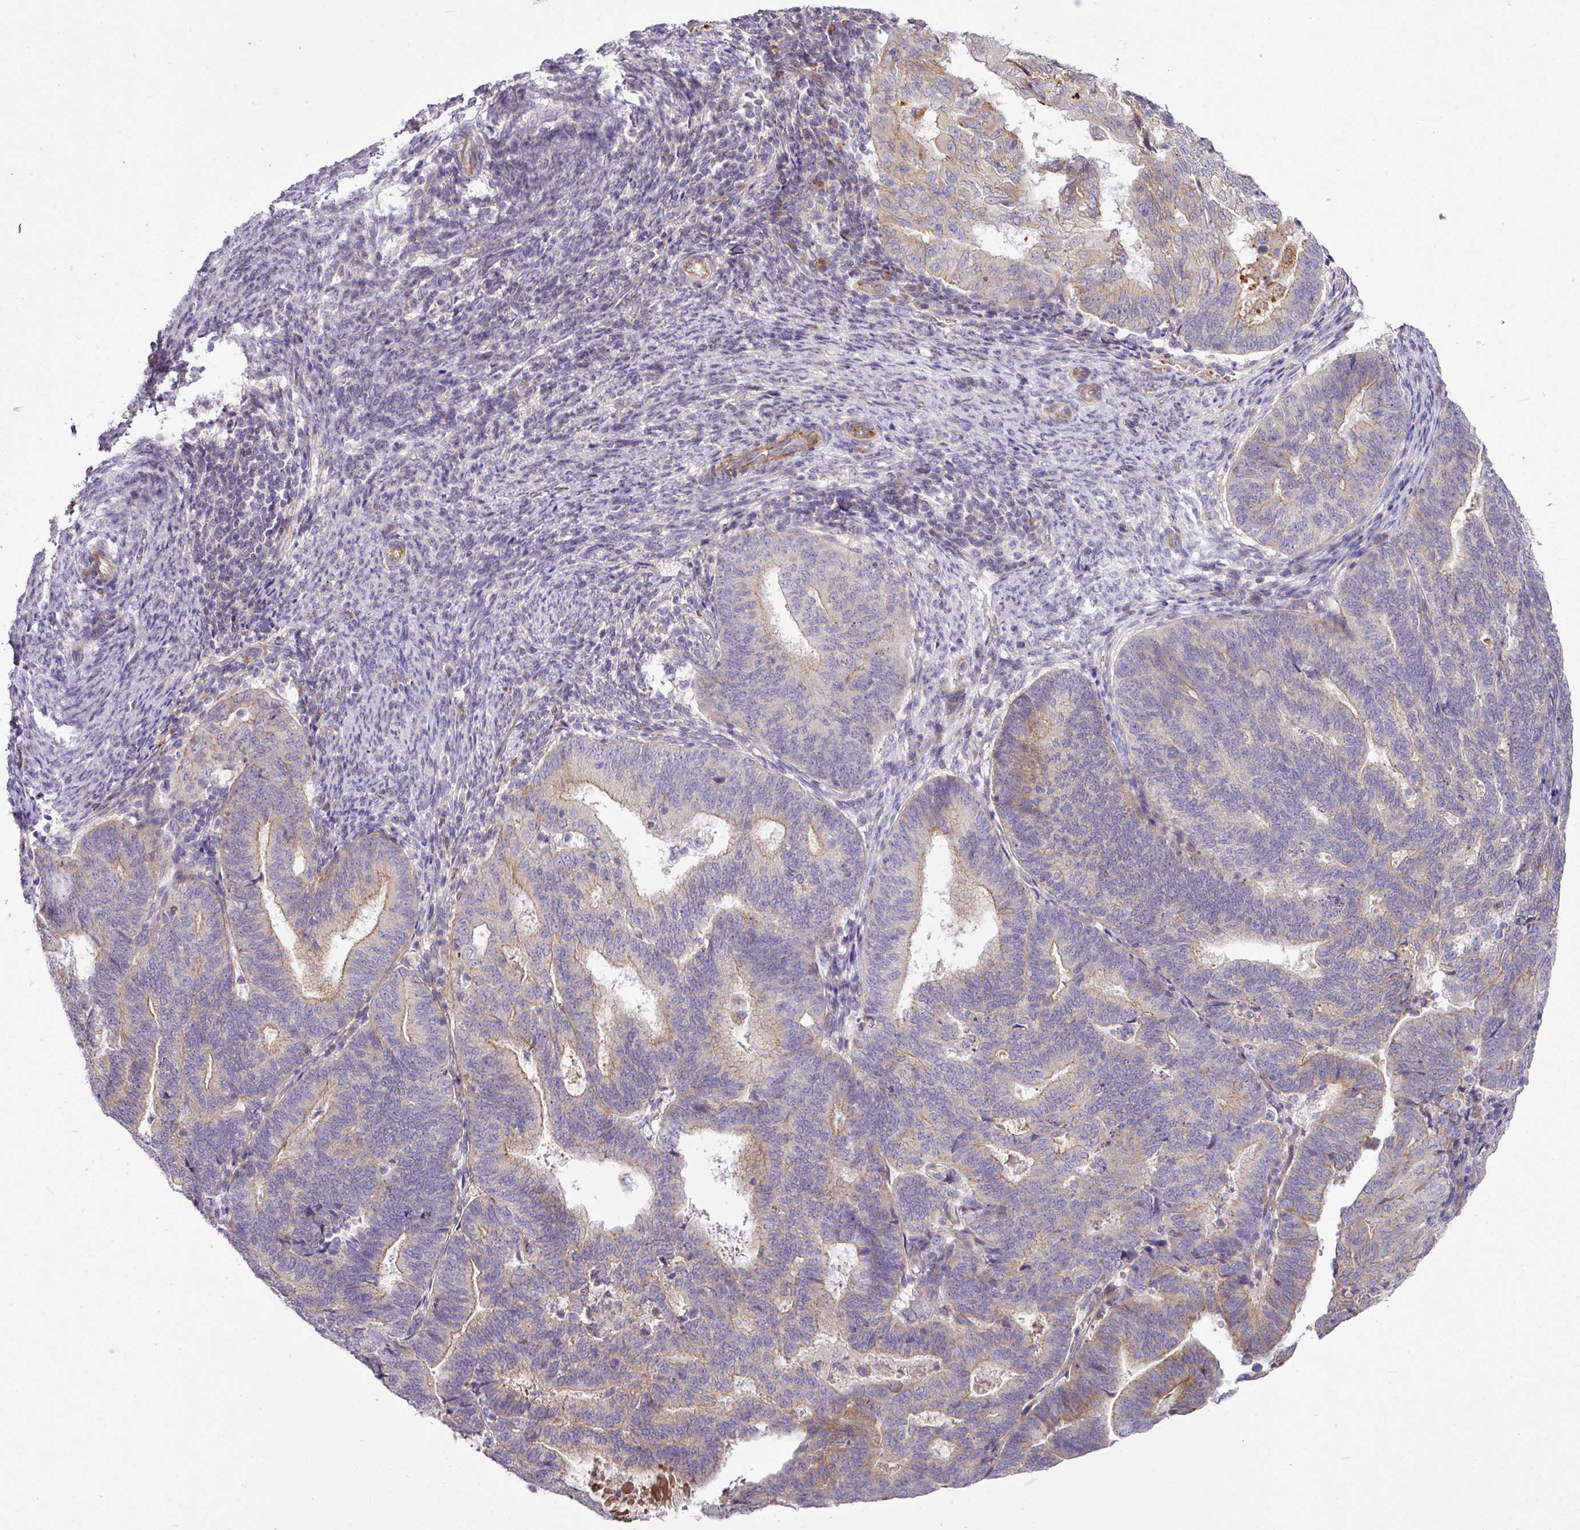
{"staining": {"intensity": "weak", "quantity": "25%-75%", "location": "cytoplasmic/membranous"}, "tissue": "endometrial cancer", "cell_type": "Tumor cells", "image_type": "cancer", "snomed": [{"axis": "morphology", "description": "Adenocarcinoma, NOS"}, {"axis": "topography", "description": "Endometrium"}], "caption": "Immunohistochemical staining of endometrial cancer reveals low levels of weak cytoplasmic/membranous protein expression in about 25%-75% of tumor cells.", "gene": "GAN", "patient": {"sex": "female", "age": 70}}